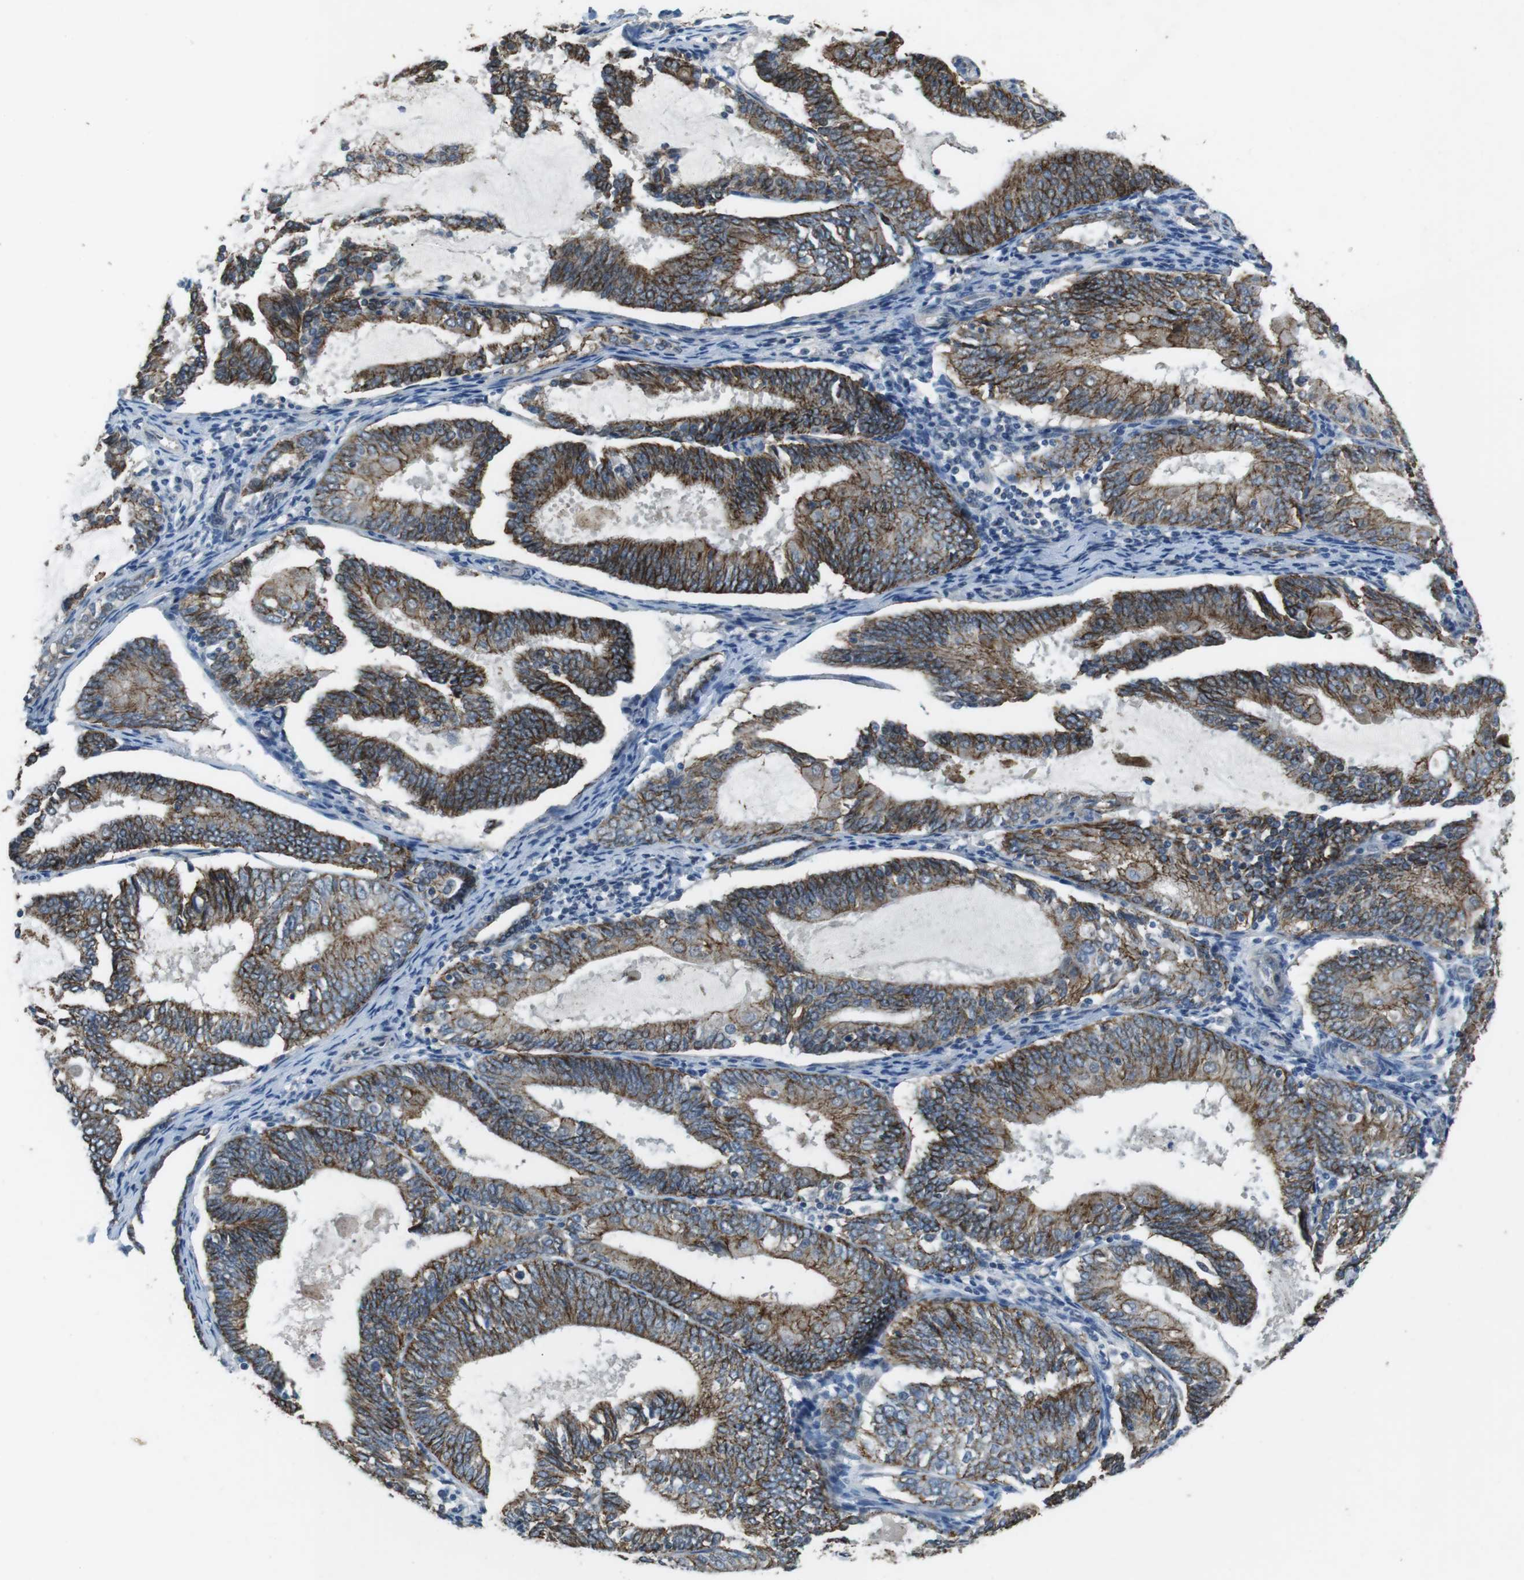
{"staining": {"intensity": "strong", "quantity": ">75%", "location": "cytoplasmic/membranous"}, "tissue": "endometrial cancer", "cell_type": "Tumor cells", "image_type": "cancer", "snomed": [{"axis": "morphology", "description": "Adenocarcinoma, NOS"}, {"axis": "topography", "description": "Endometrium"}], "caption": "Immunohistochemical staining of human endometrial cancer exhibits high levels of strong cytoplasmic/membranous positivity in about >75% of tumor cells.", "gene": "CLDN7", "patient": {"sex": "female", "age": 81}}